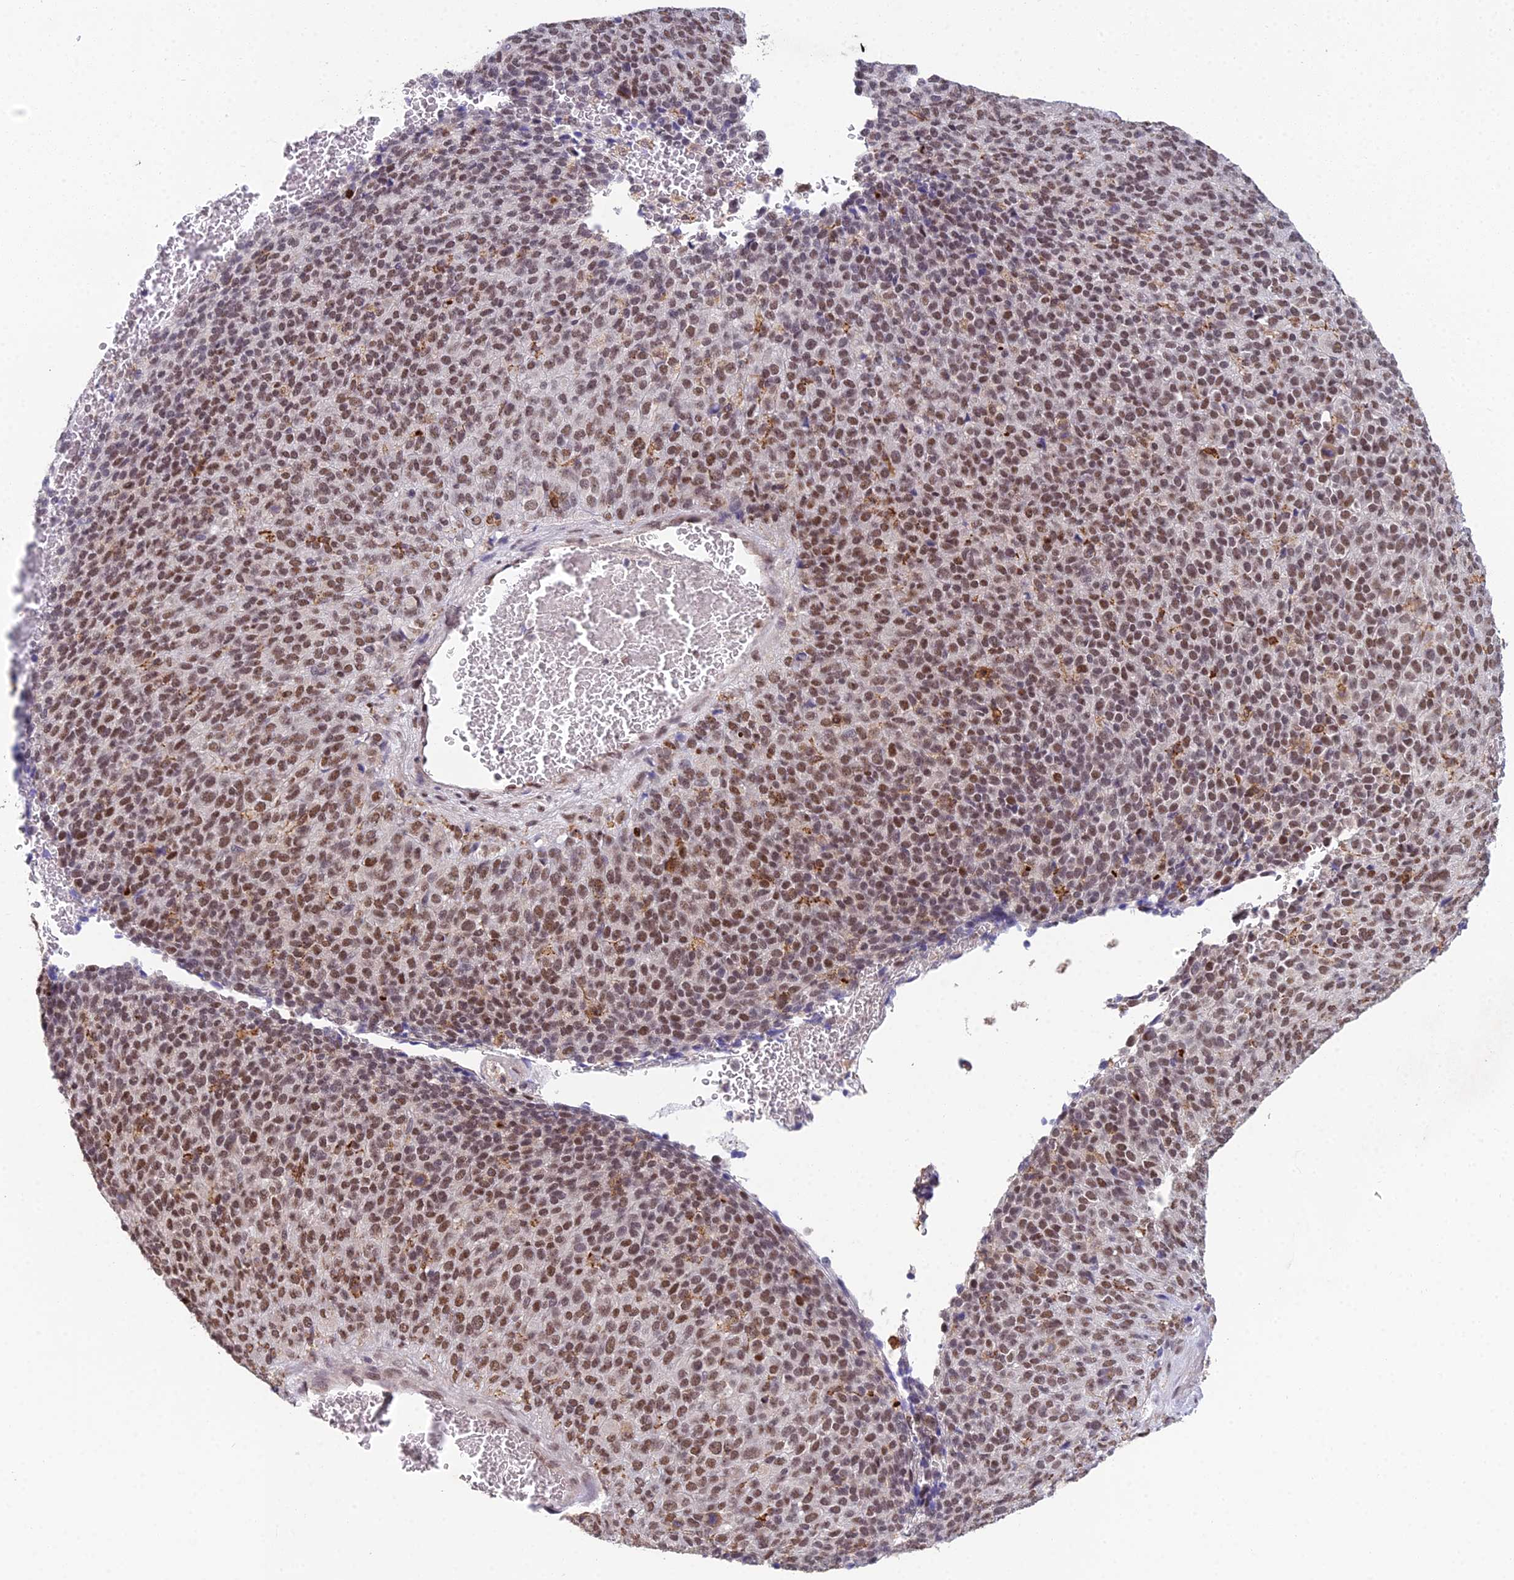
{"staining": {"intensity": "moderate", "quantity": ">75%", "location": "nuclear"}, "tissue": "melanoma", "cell_type": "Tumor cells", "image_type": "cancer", "snomed": [{"axis": "morphology", "description": "Malignant melanoma, Metastatic site"}, {"axis": "topography", "description": "Brain"}], "caption": "The image displays staining of melanoma, revealing moderate nuclear protein positivity (brown color) within tumor cells.", "gene": "ABHD17A", "patient": {"sex": "female", "age": 56}}